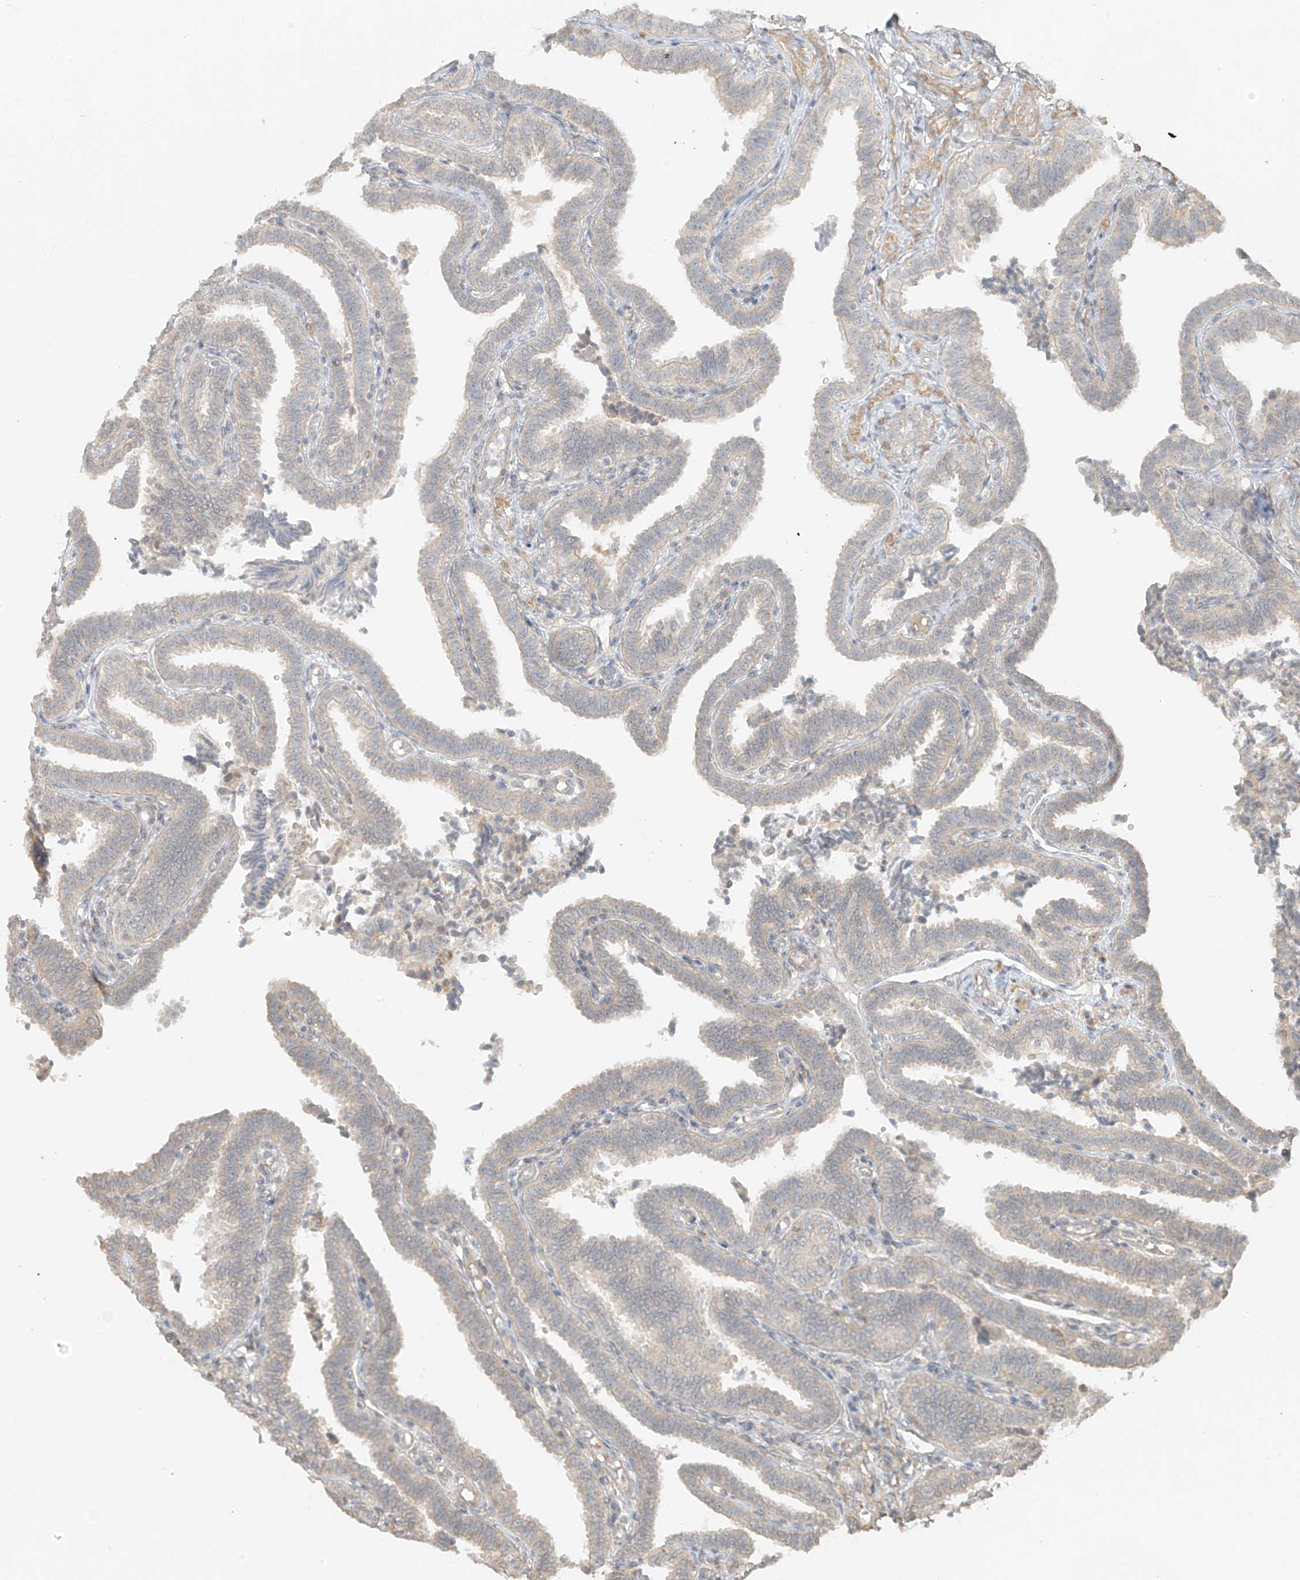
{"staining": {"intensity": "weak", "quantity": "25%-75%", "location": "cytoplasmic/membranous"}, "tissue": "fallopian tube", "cell_type": "Glandular cells", "image_type": "normal", "snomed": [{"axis": "morphology", "description": "Normal tissue, NOS"}, {"axis": "topography", "description": "Fallopian tube"}], "caption": "Glandular cells show low levels of weak cytoplasmic/membranous expression in about 25%-75% of cells in unremarkable fallopian tube. (brown staining indicates protein expression, while blue staining denotes nuclei).", "gene": "ABCD1", "patient": {"sex": "female", "age": 39}}